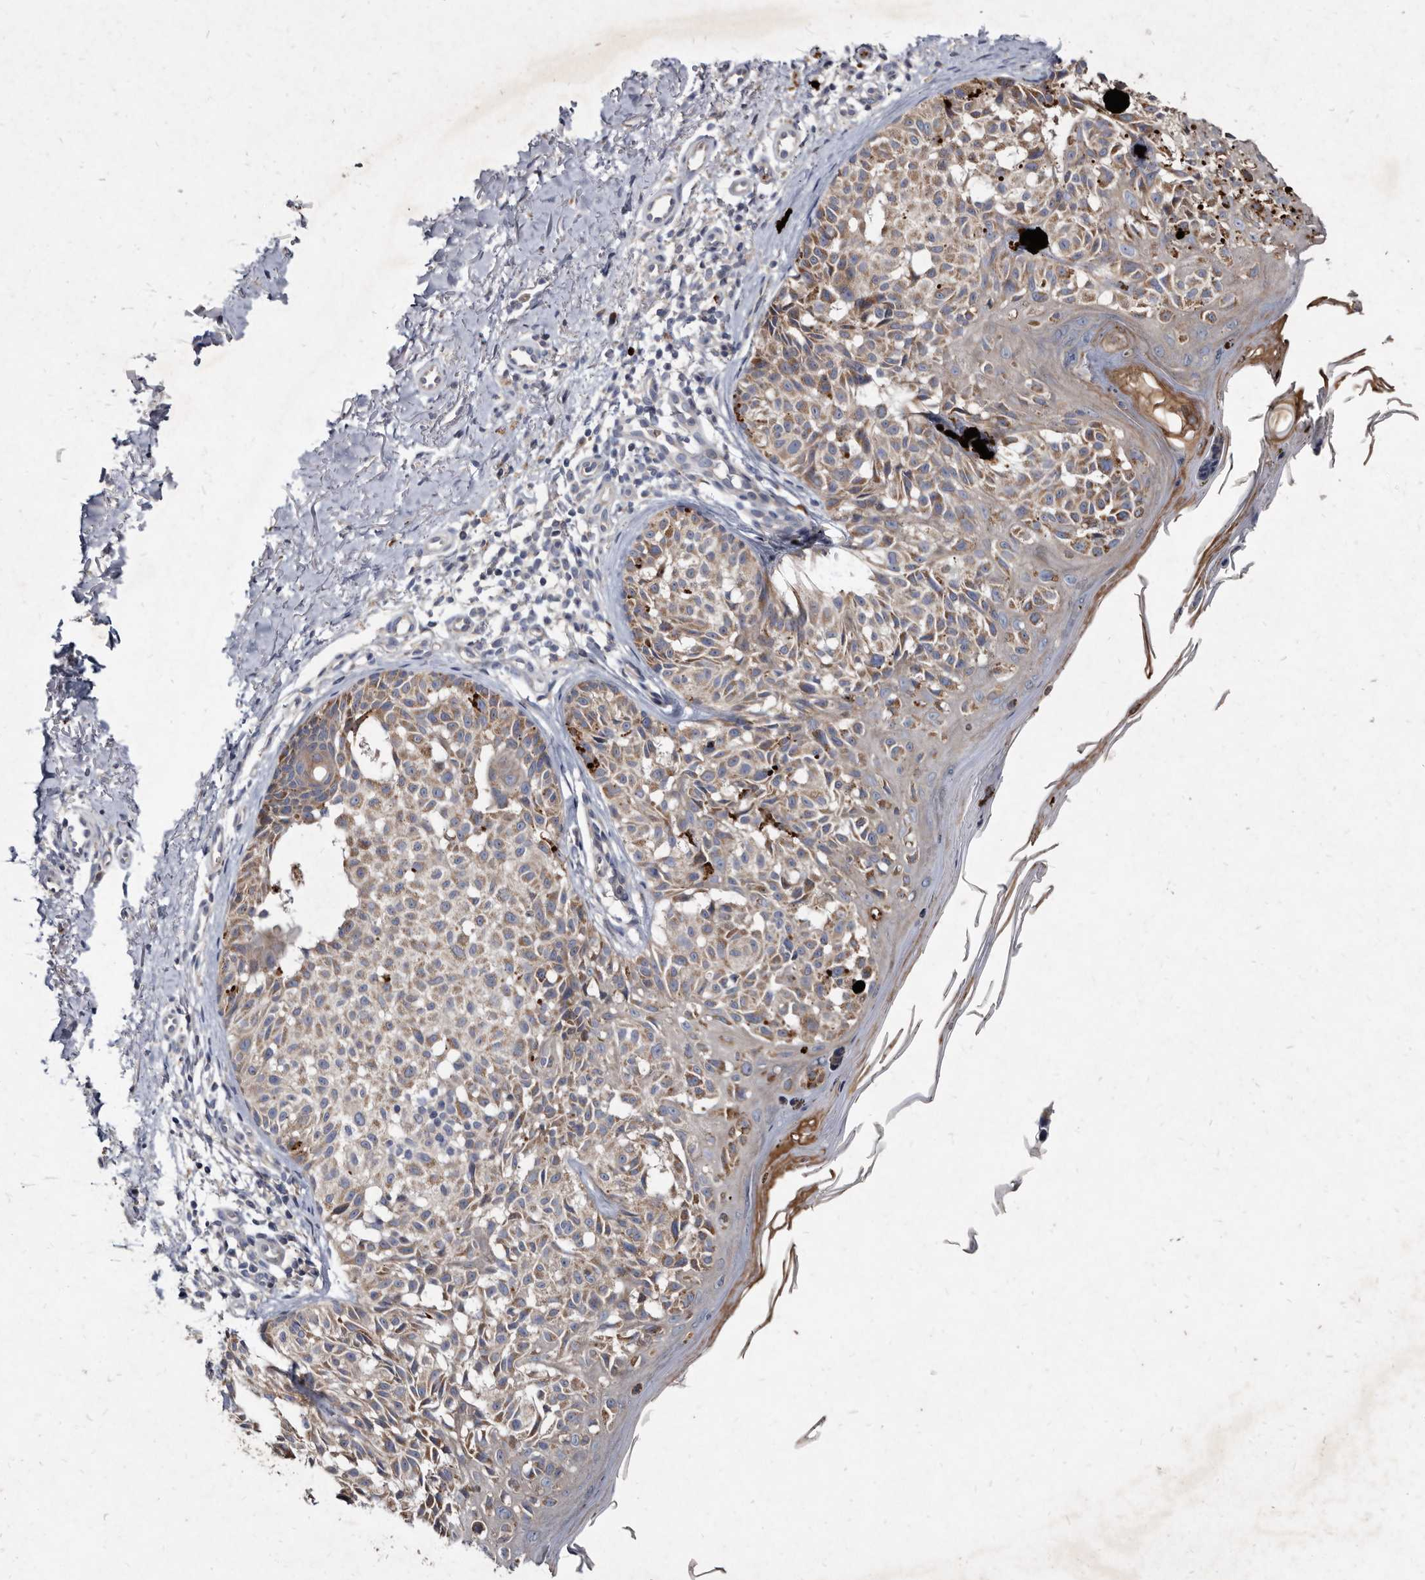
{"staining": {"intensity": "weak", "quantity": ">75%", "location": "cytoplasmic/membranous"}, "tissue": "melanoma", "cell_type": "Tumor cells", "image_type": "cancer", "snomed": [{"axis": "morphology", "description": "Malignant melanoma, NOS"}, {"axis": "topography", "description": "Skin"}], "caption": "IHC histopathology image of neoplastic tissue: human malignant melanoma stained using immunohistochemistry (IHC) shows low levels of weak protein expression localized specifically in the cytoplasmic/membranous of tumor cells, appearing as a cytoplasmic/membranous brown color.", "gene": "YPEL3", "patient": {"sex": "female", "age": 50}}